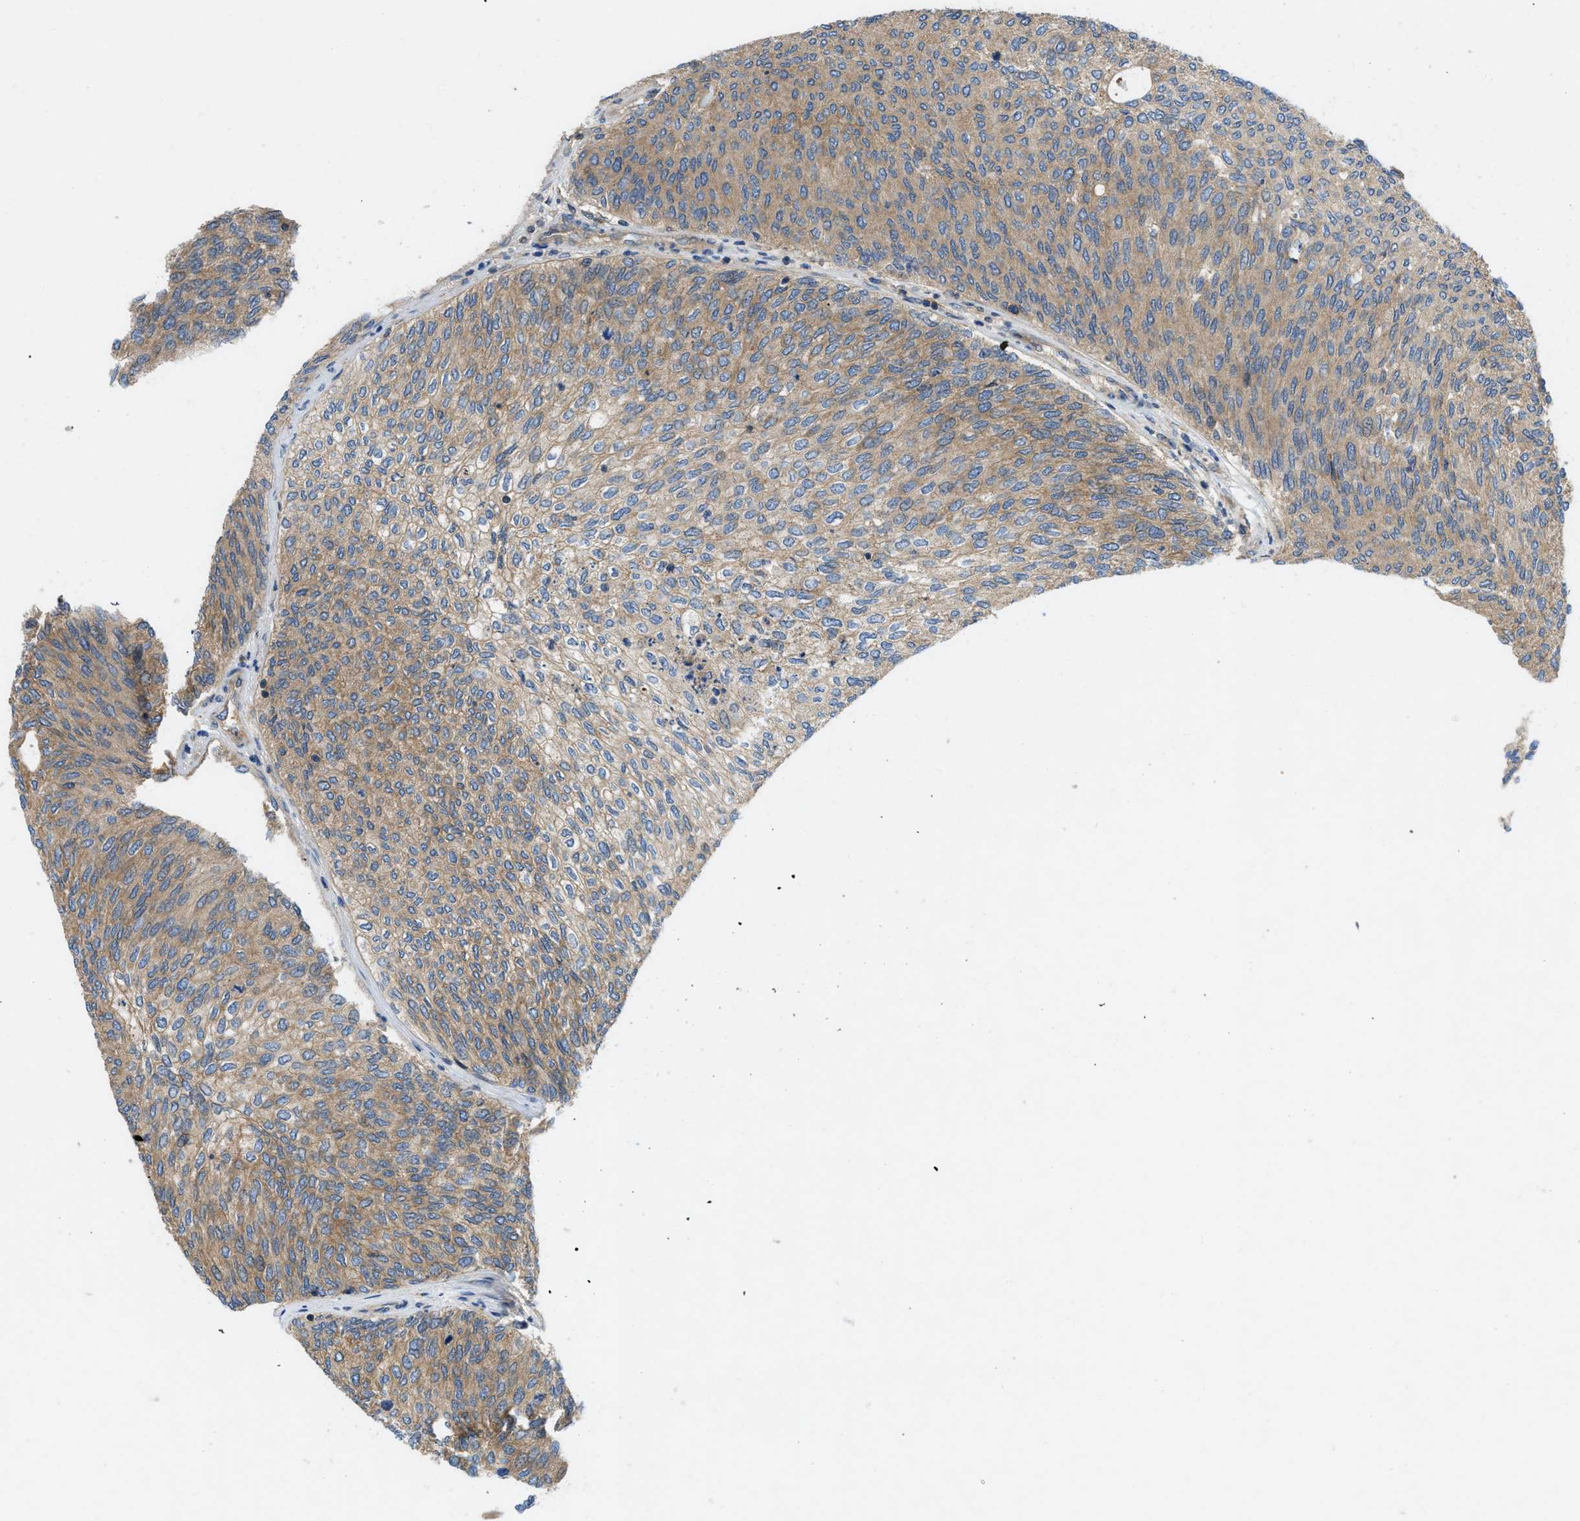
{"staining": {"intensity": "moderate", "quantity": ">75%", "location": "cytoplasmic/membranous"}, "tissue": "urothelial cancer", "cell_type": "Tumor cells", "image_type": "cancer", "snomed": [{"axis": "morphology", "description": "Urothelial carcinoma, Low grade"}, {"axis": "topography", "description": "Urinary bladder"}], "caption": "Tumor cells show medium levels of moderate cytoplasmic/membranous expression in approximately >75% of cells in human urothelial cancer.", "gene": "CNNM3", "patient": {"sex": "female", "age": 79}}